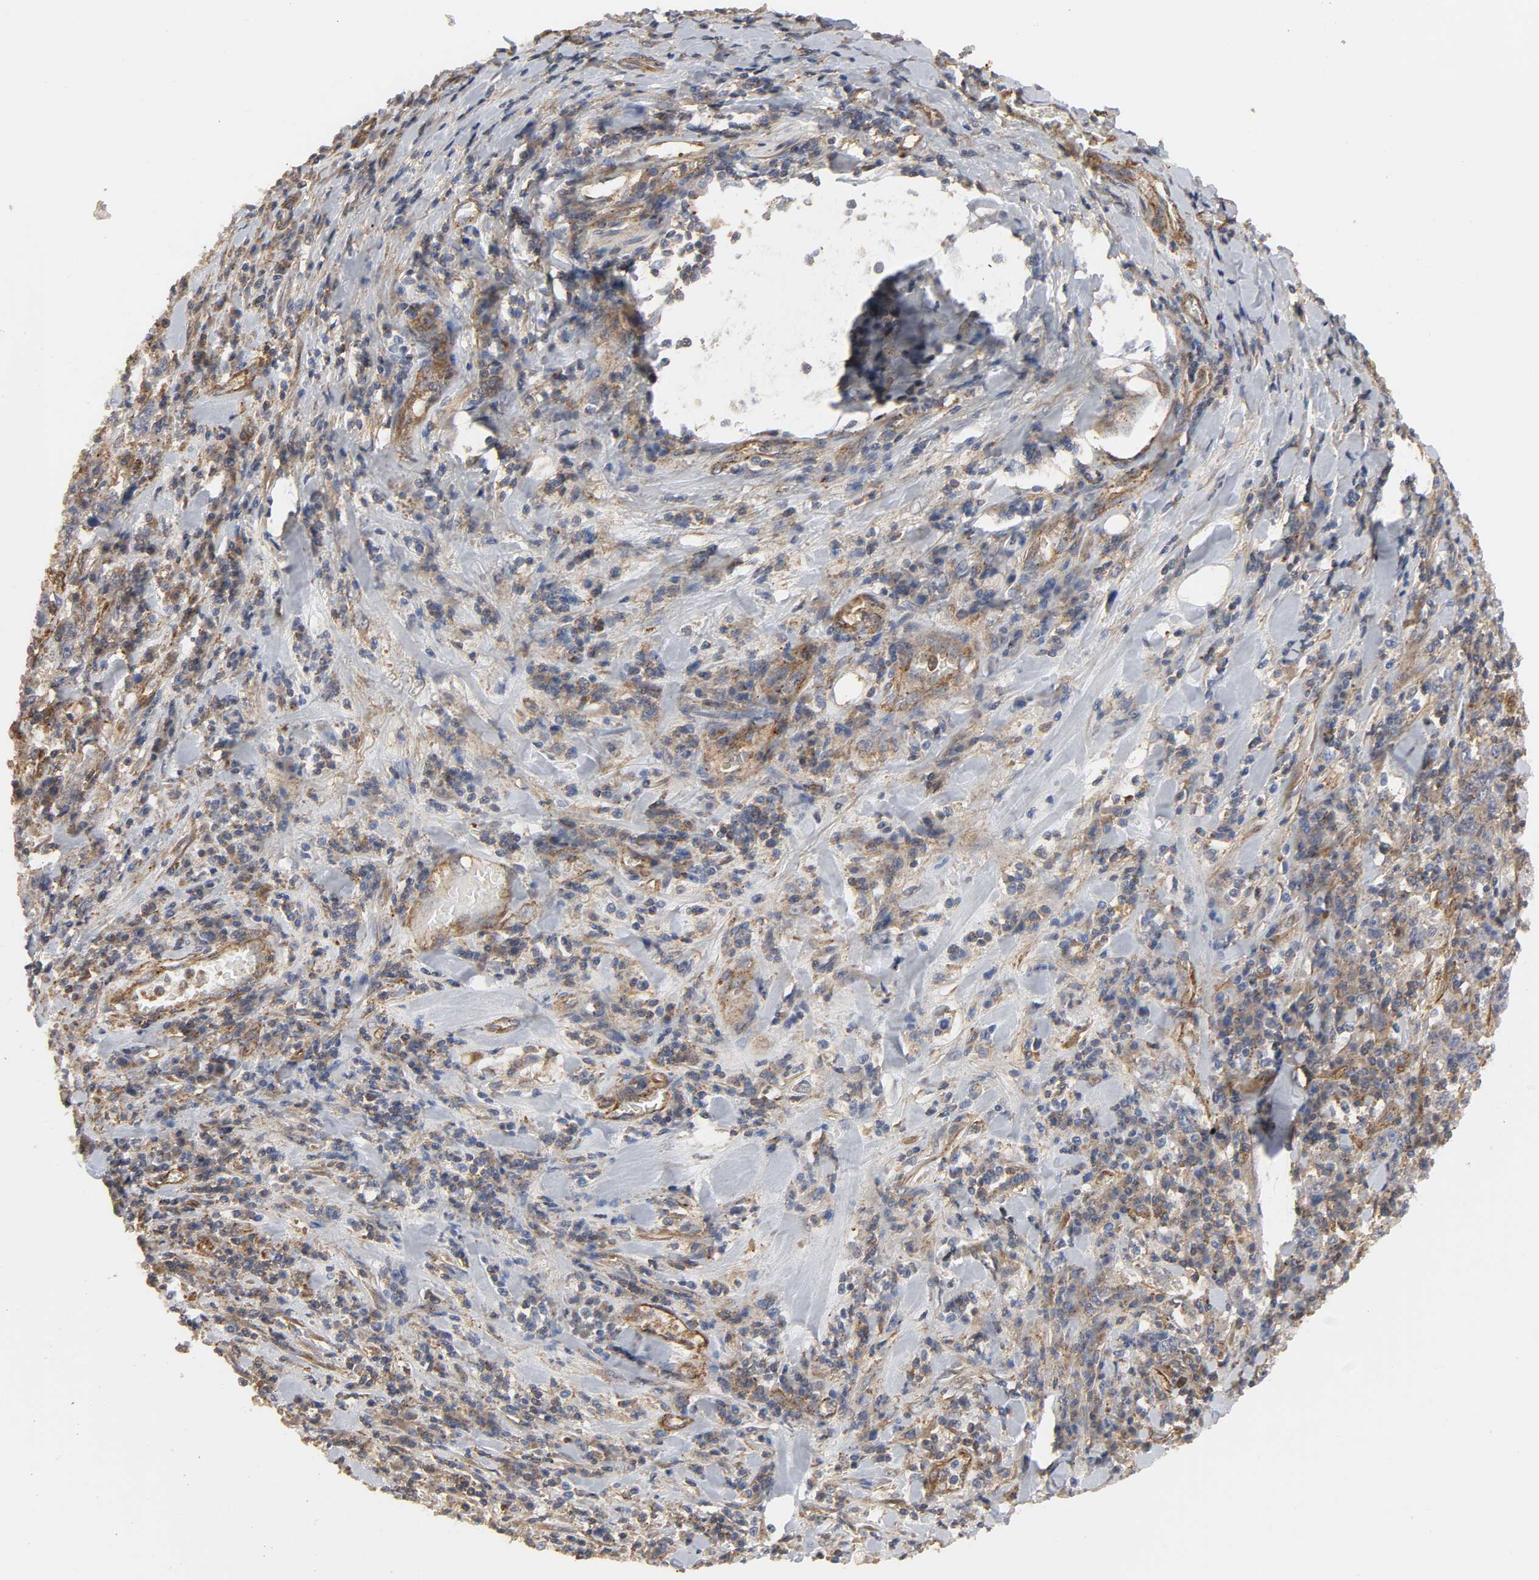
{"staining": {"intensity": "moderate", "quantity": ">75%", "location": "cytoplasmic/membranous"}, "tissue": "stomach cancer", "cell_type": "Tumor cells", "image_type": "cancer", "snomed": [{"axis": "morphology", "description": "Normal tissue, NOS"}, {"axis": "morphology", "description": "Adenocarcinoma, NOS"}, {"axis": "topography", "description": "Stomach, upper"}, {"axis": "topography", "description": "Stomach"}], "caption": "Human stomach cancer stained for a protein (brown) exhibits moderate cytoplasmic/membranous positive staining in about >75% of tumor cells.", "gene": "SH3GLB1", "patient": {"sex": "male", "age": 59}}